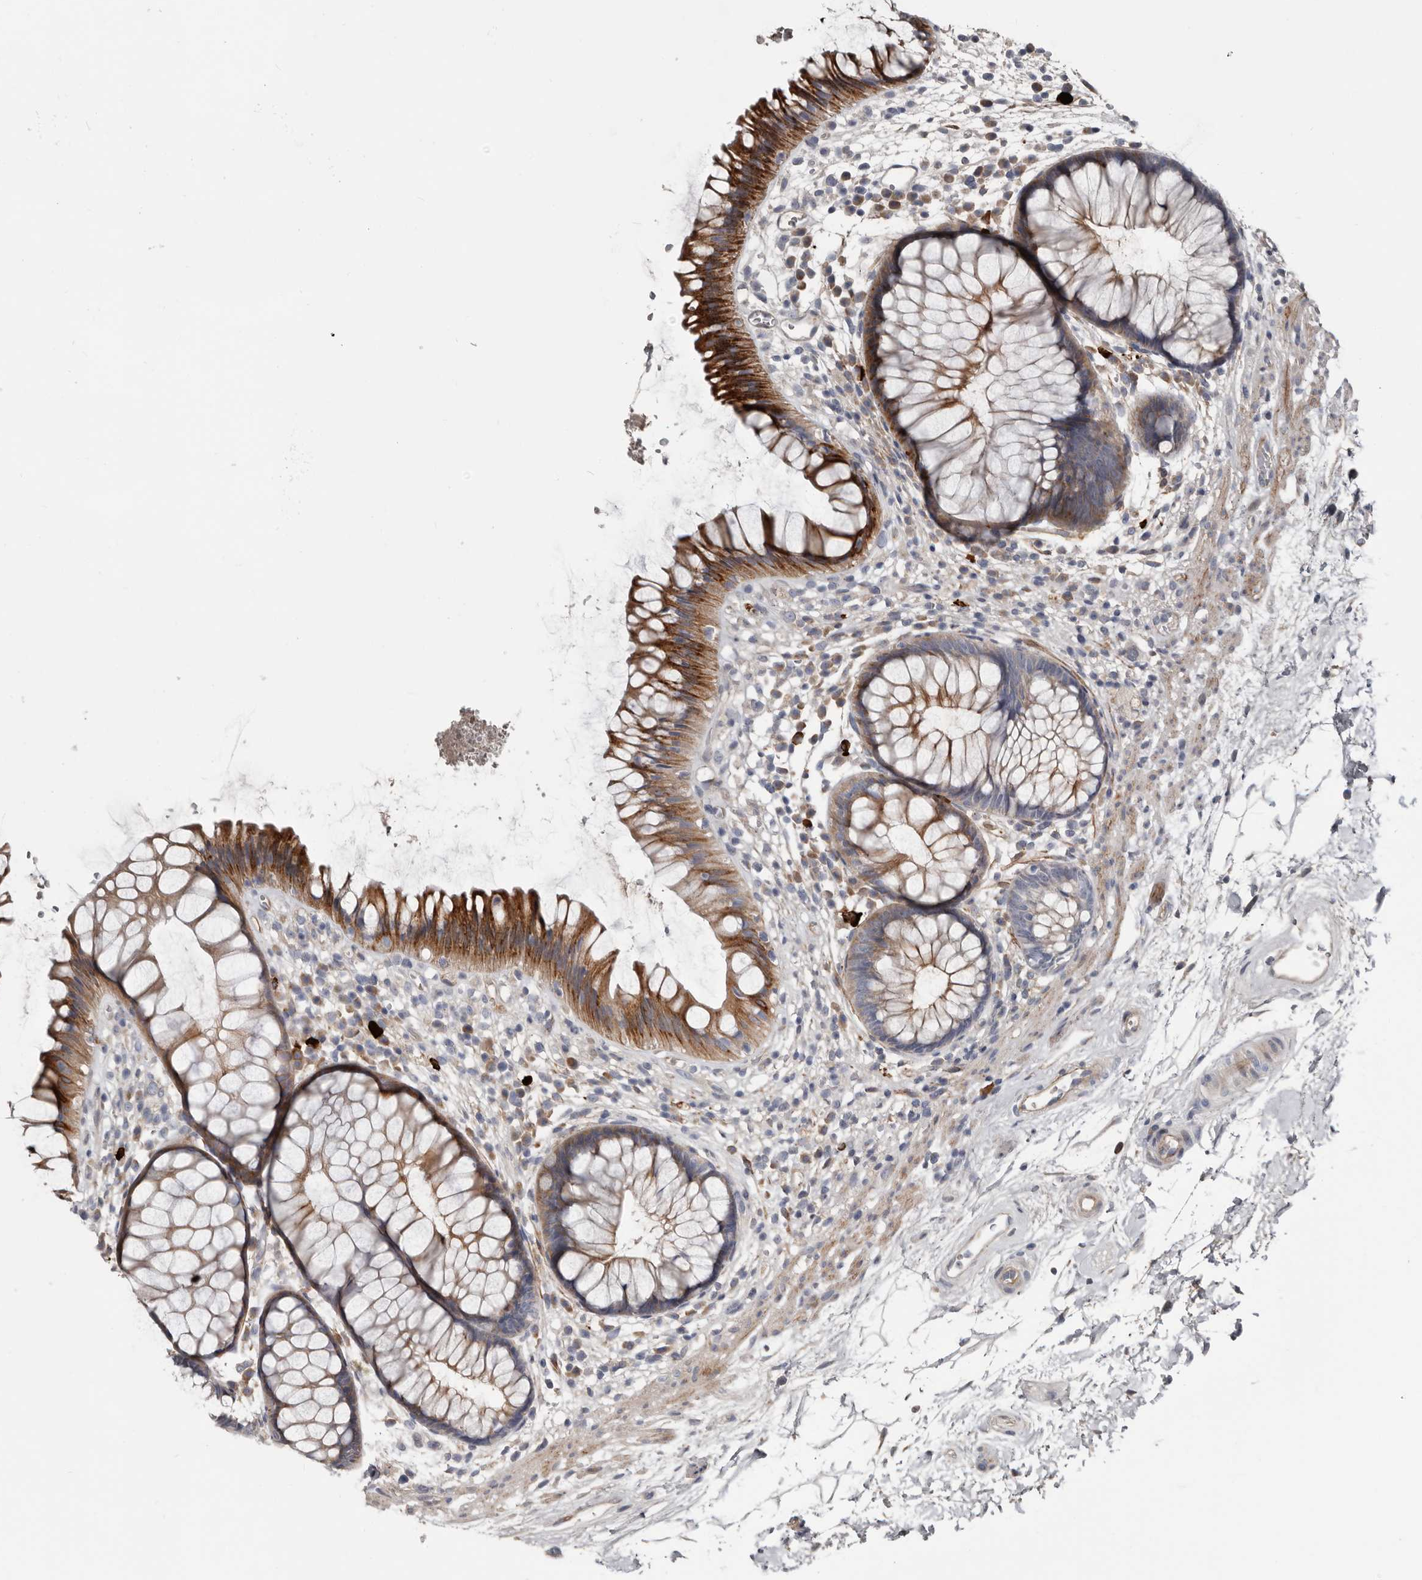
{"staining": {"intensity": "strong", "quantity": ">75%", "location": "cytoplasmic/membranous"}, "tissue": "rectum", "cell_type": "Glandular cells", "image_type": "normal", "snomed": [{"axis": "morphology", "description": "Normal tissue, NOS"}, {"axis": "topography", "description": "Rectum"}], "caption": "The immunohistochemical stain shows strong cytoplasmic/membranous positivity in glandular cells of benign rectum.", "gene": "ZNF114", "patient": {"sex": "male", "age": 51}}